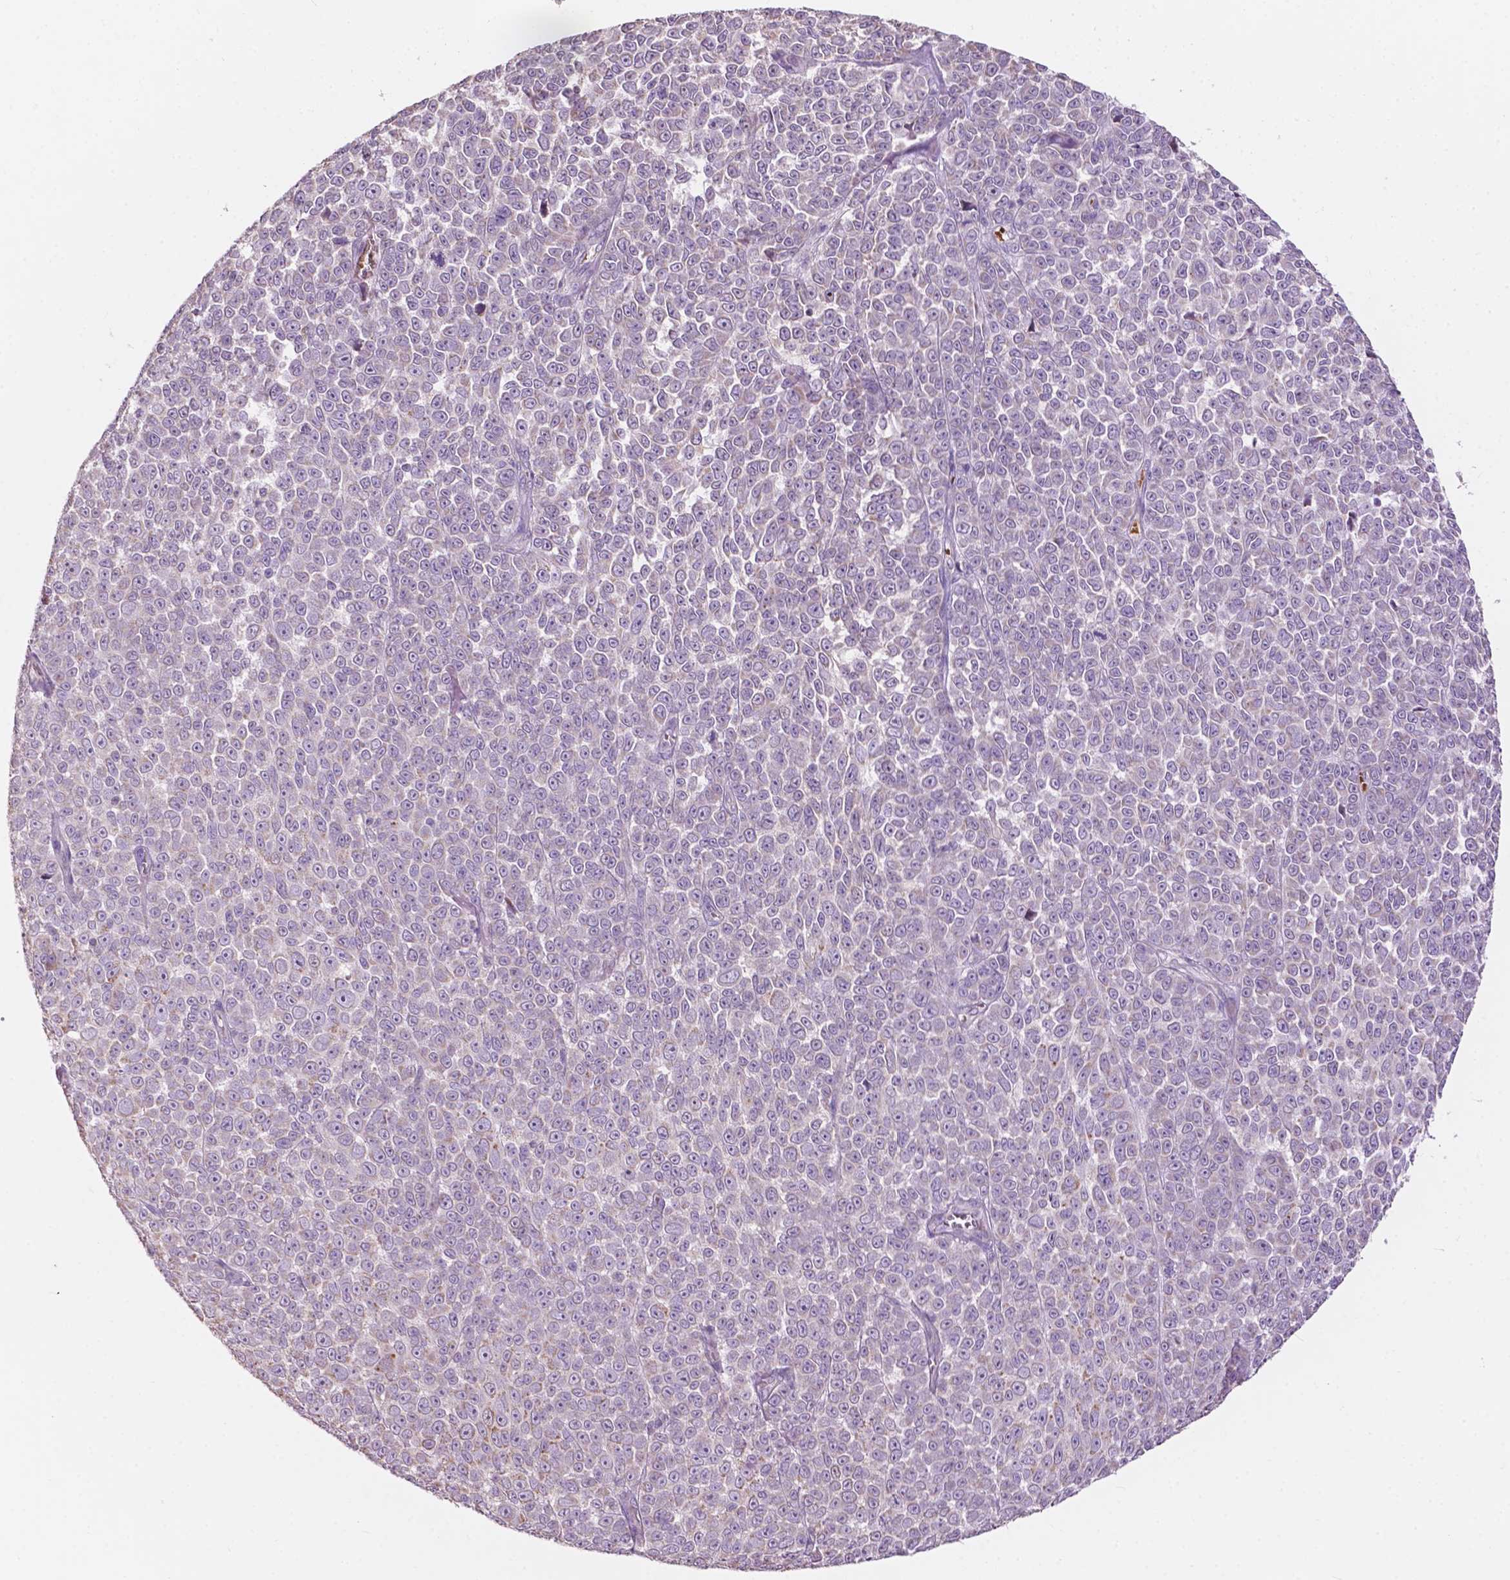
{"staining": {"intensity": "negative", "quantity": "none", "location": "none"}, "tissue": "melanoma", "cell_type": "Tumor cells", "image_type": "cancer", "snomed": [{"axis": "morphology", "description": "Malignant melanoma, NOS"}, {"axis": "topography", "description": "Skin"}], "caption": "IHC photomicrograph of melanoma stained for a protein (brown), which reveals no staining in tumor cells.", "gene": "NDUFS1", "patient": {"sex": "female", "age": 95}}